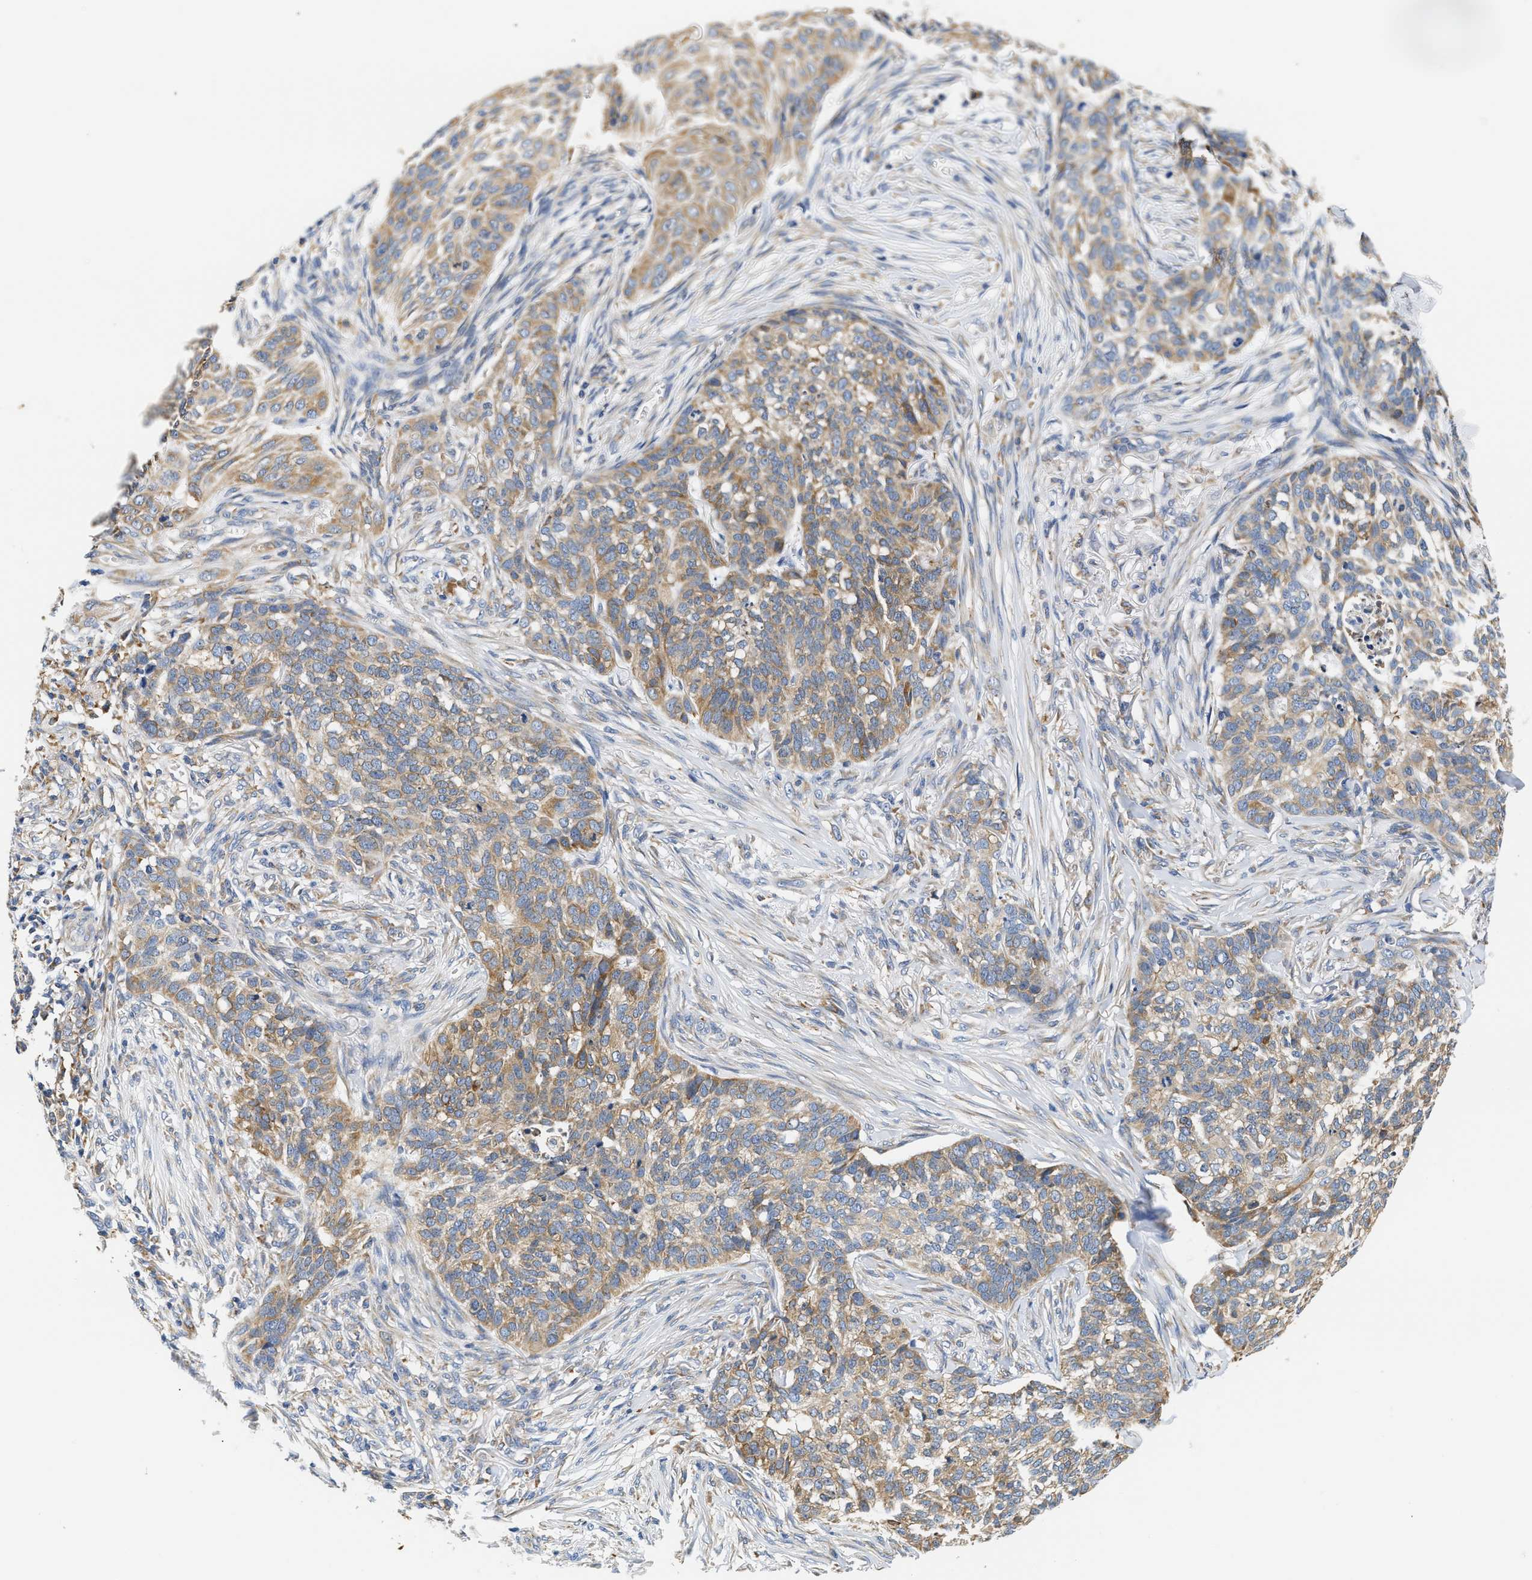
{"staining": {"intensity": "moderate", "quantity": "25%-75%", "location": "cytoplasmic/membranous"}, "tissue": "skin cancer", "cell_type": "Tumor cells", "image_type": "cancer", "snomed": [{"axis": "morphology", "description": "Basal cell carcinoma"}, {"axis": "topography", "description": "Skin"}], "caption": "There is medium levels of moderate cytoplasmic/membranous expression in tumor cells of basal cell carcinoma (skin), as demonstrated by immunohistochemical staining (brown color).", "gene": "HDHD3", "patient": {"sex": "male", "age": 85}}